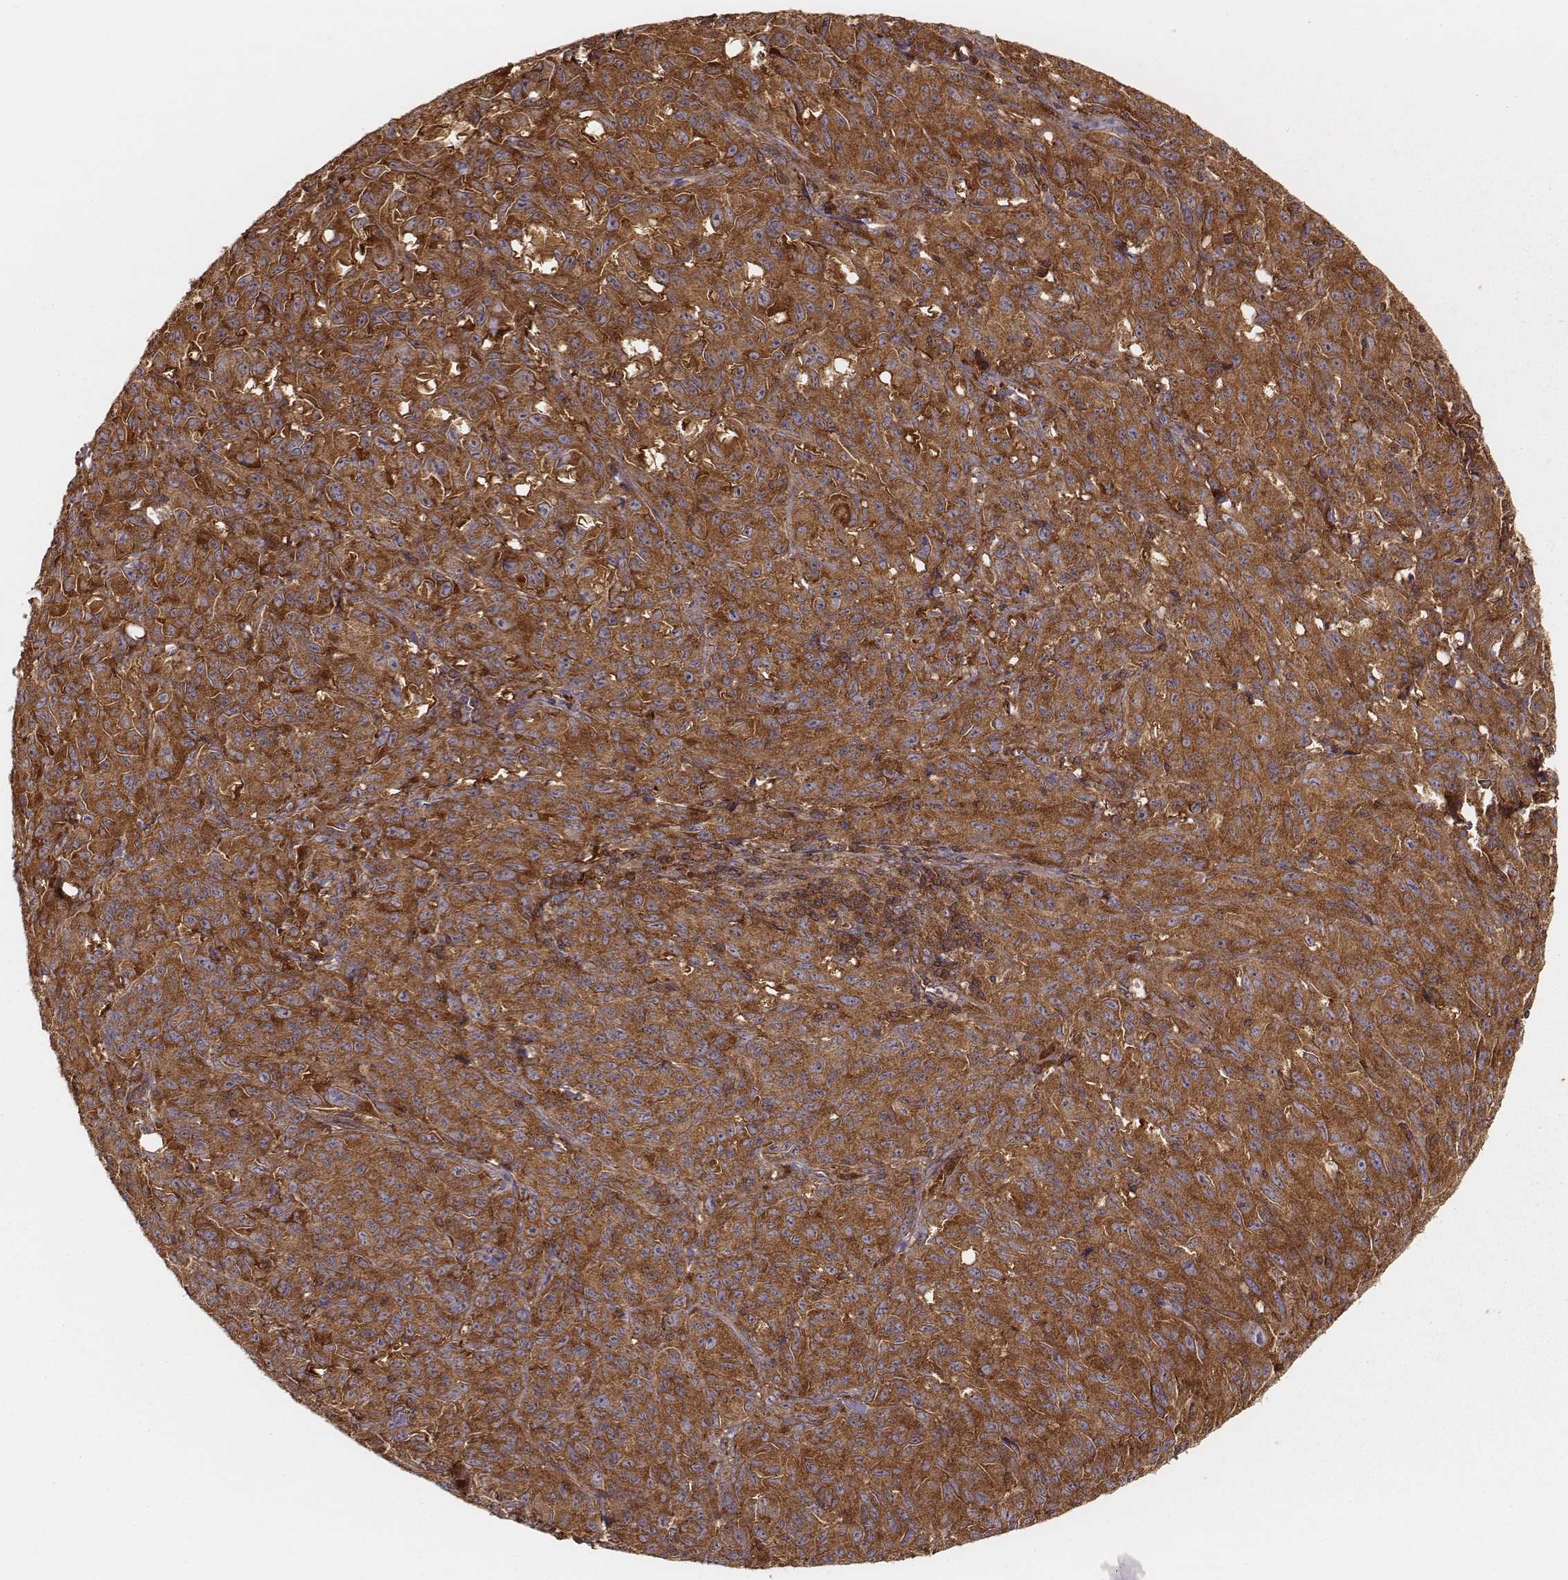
{"staining": {"intensity": "strong", "quantity": ">75%", "location": "cytoplasmic/membranous"}, "tissue": "melanoma", "cell_type": "Tumor cells", "image_type": "cancer", "snomed": [{"axis": "morphology", "description": "Malignant melanoma, NOS"}, {"axis": "topography", "description": "Vulva, labia, clitoris and Bartholin´s gland, NO"}], "caption": "This micrograph reveals immunohistochemistry staining of melanoma, with high strong cytoplasmic/membranous positivity in about >75% of tumor cells.", "gene": "CARS1", "patient": {"sex": "female", "age": 75}}